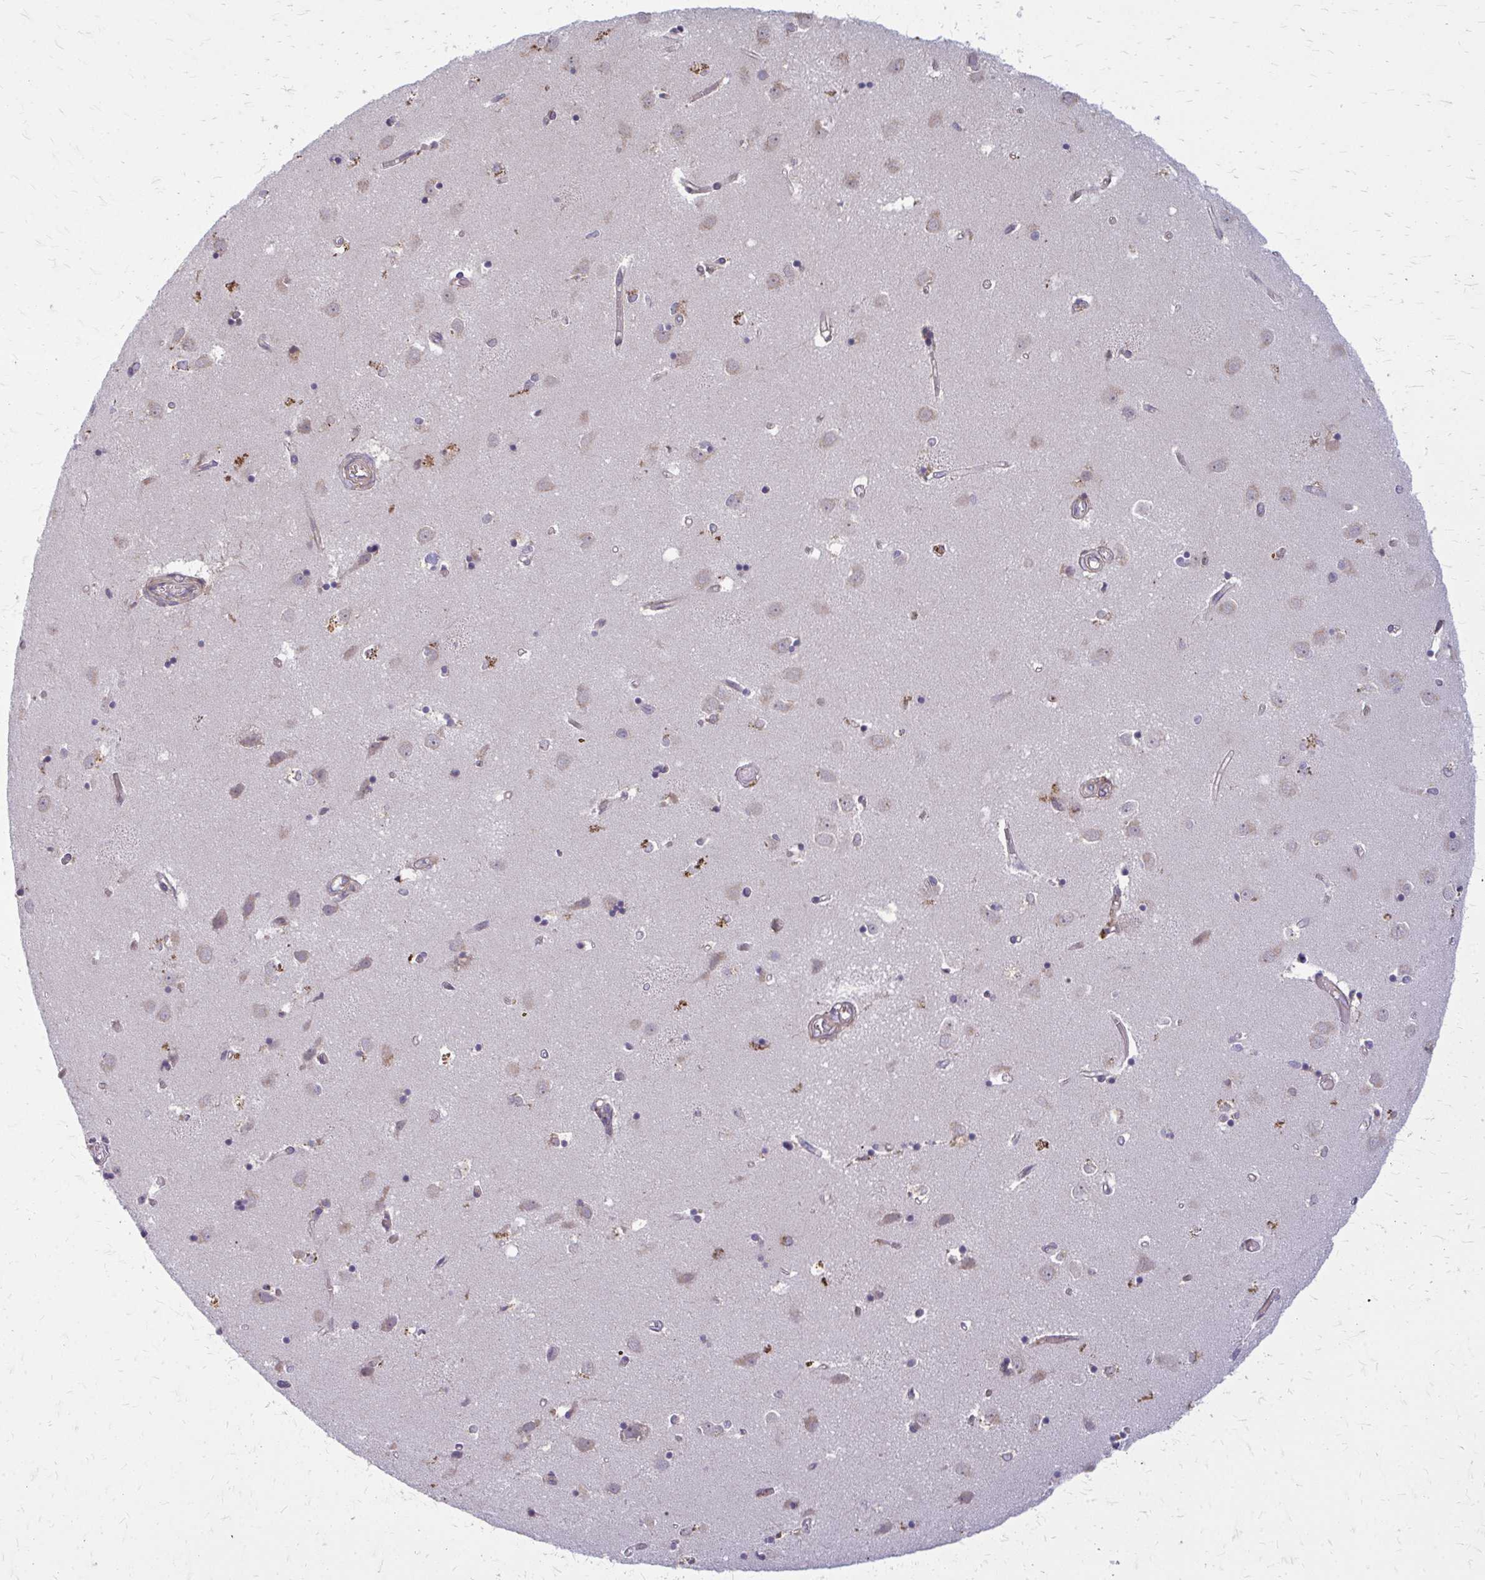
{"staining": {"intensity": "weak", "quantity": "<25%", "location": "cytoplasmic/membranous"}, "tissue": "caudate", "cell_type": "Glial cells", "image_type": "normal", "snomed": [{"axis": "morphology", "description": "Normal tissue, NOS"}, {"axis": "topography", "description": "Lateral ventricle wall"}], "caption": "This is an immunohistochemistry image of unremarkable human caudate. There is no expression in glial cells.", "gene": "OXNAD1", "patient": {"sex": "male", "age": 54}}